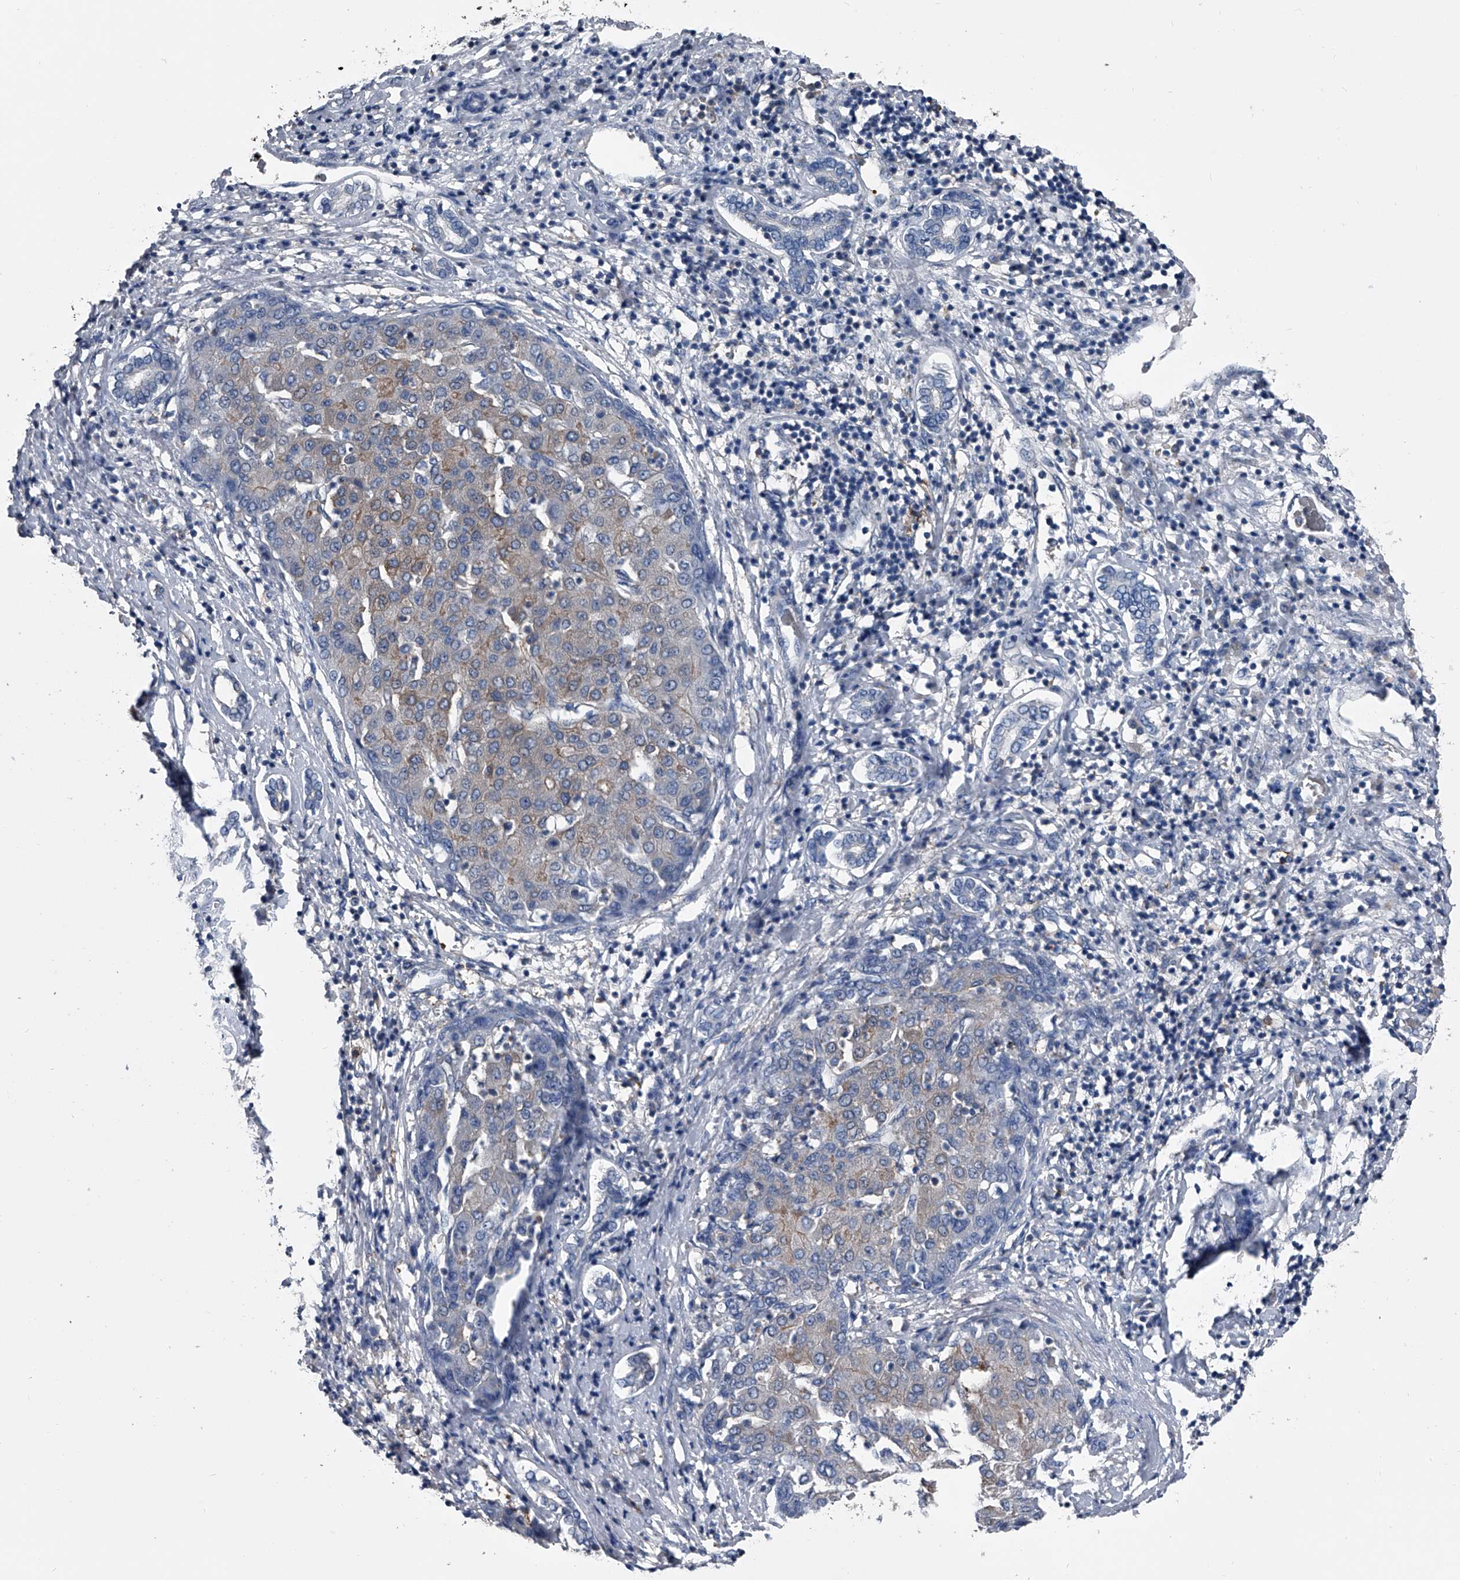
{"staining": {"intensity": "weak", "quantity": "<25%", "location": "cytoplasmic/membranous"}, "tissue": "liver cancer", "cell_type": "Tumor cells", "image_type": "cancer", "snomed": [{"axis": "morphology", "description": "Carcinoma, Hepatocellular, NOS"}, {"axis": "topography", "description": "Liver"}], "caption": "Immunohistochemistry (IHC) of hepatocellular carcinoma (liver) reveals no positivity in tumor cells. Brightfield microscopy of IHC stained with DAB (brown) and hematoxylin (blue), captured at high magnification.", "gene": "KIF13A", "patient": {"sex": "male", "age": 65}}